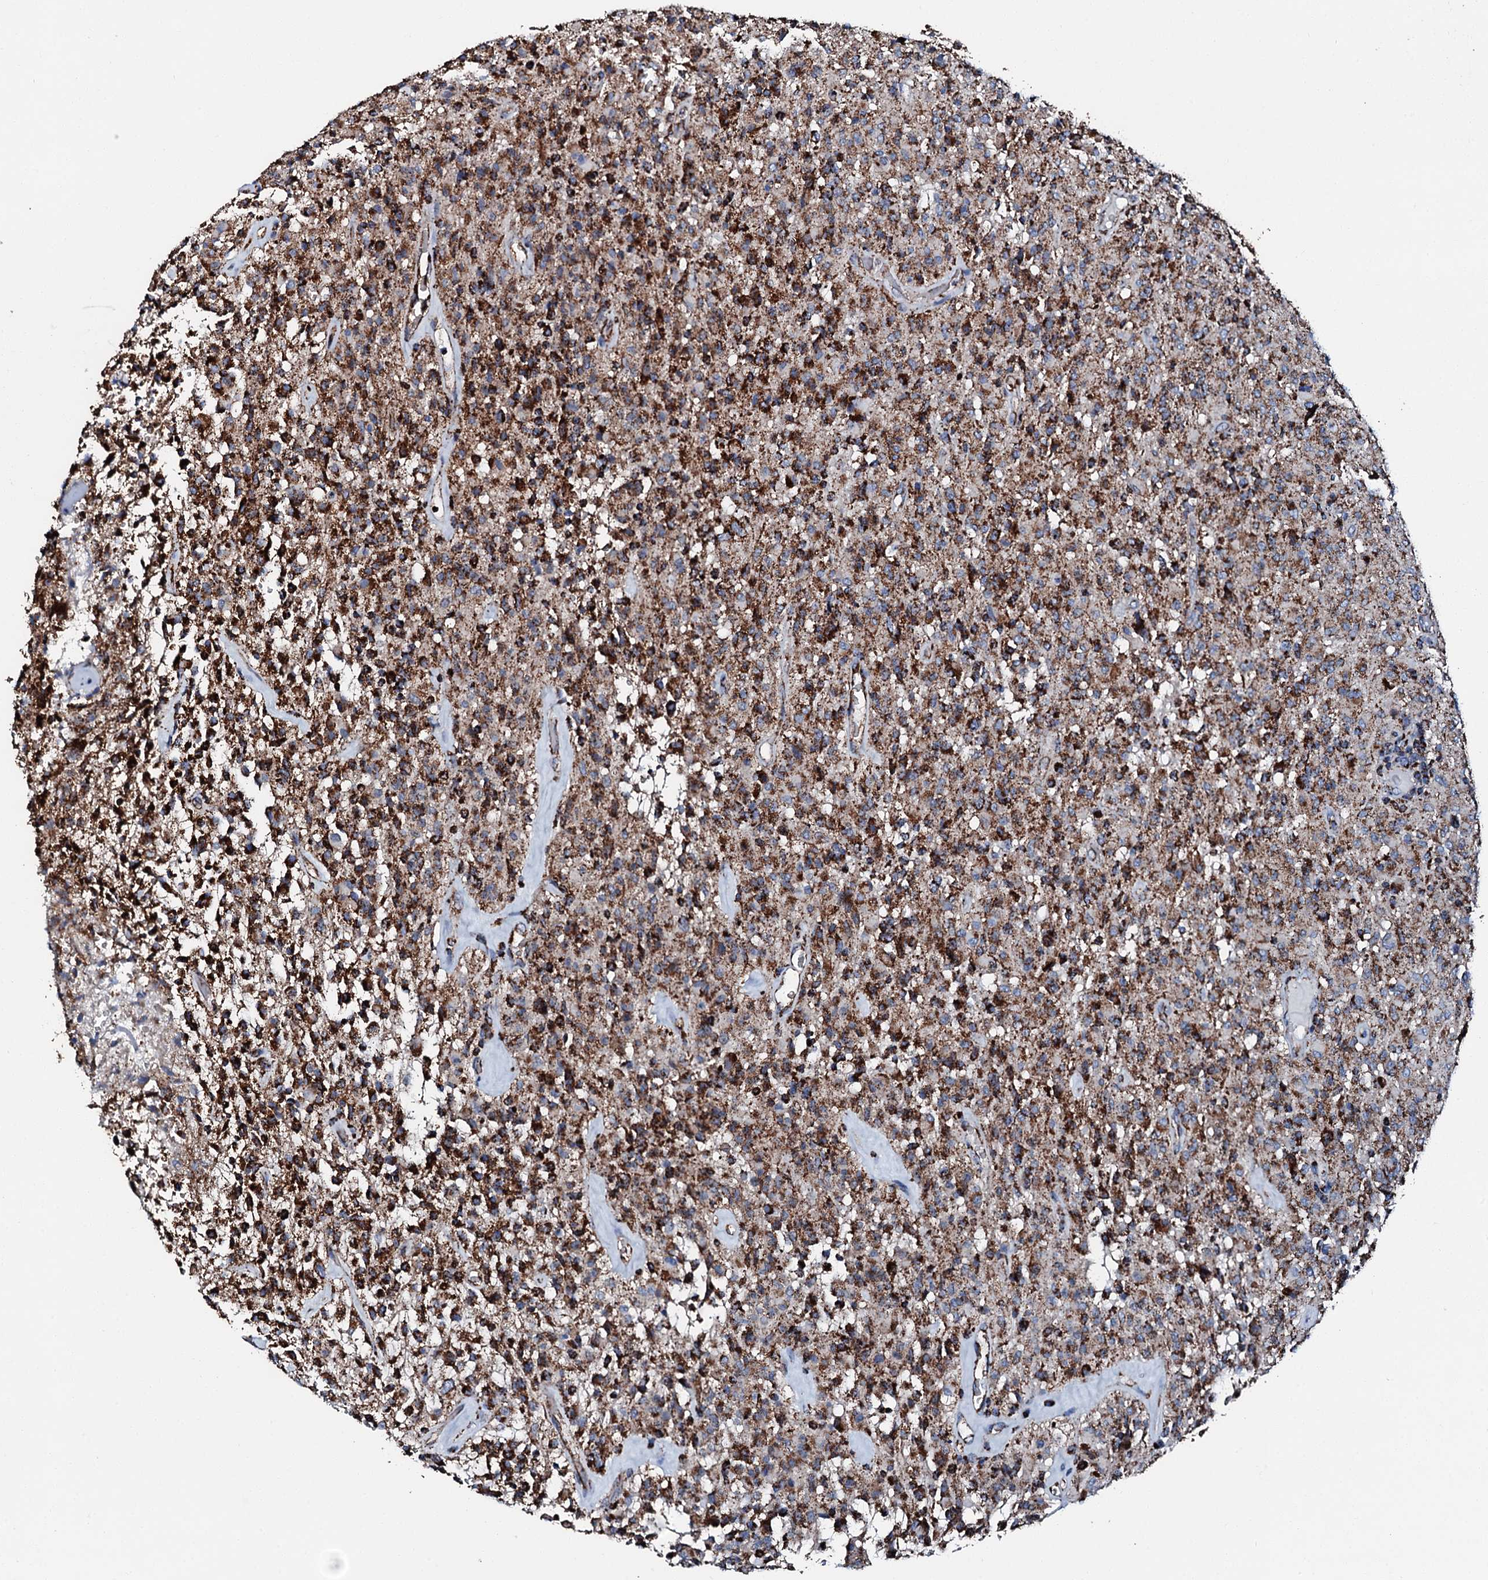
{"staining": {"intensity": "strong", "quantity": ">75%", "location": "cytoplasmic/membranous"}, "tissue": "glioma", "cell_type": "Tumor cells", "image_type": "cancer", "snomed": [{"axis": "morphology", "description": "Glioma, malignant, High grade"}, {"axis": "topography", "description": "Brain"}], "caption": "Immunohistochemistry micrograph of human high-grade glioma (malignant) stained for a protein (brown), which demonstrates high levels of strong cytoplasmic/membranous expression in approximately >75% of tumor cells.", "gene": "HADH", "patient": {"sex": "female", "age": 57}}